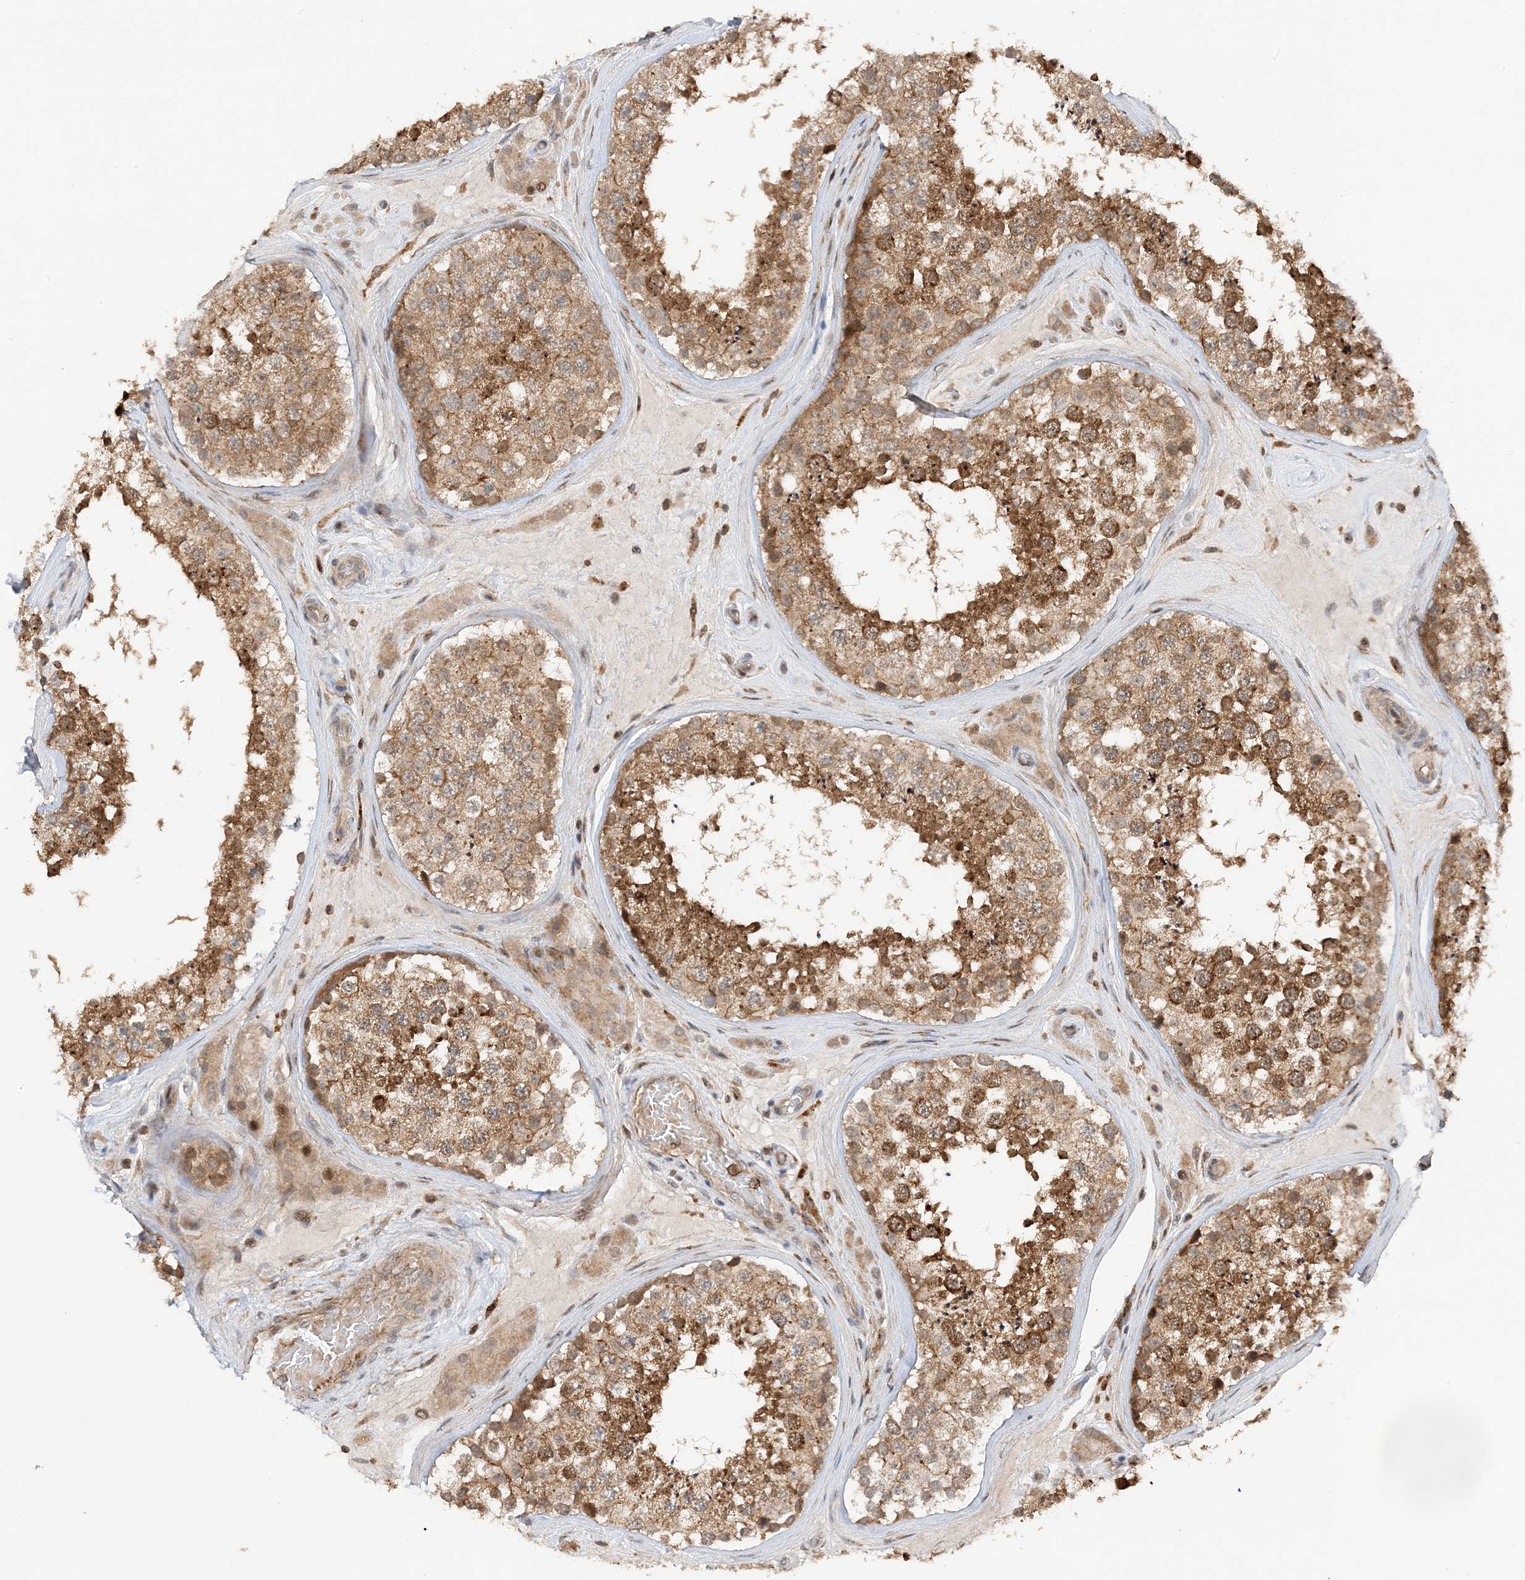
{"staining": {"intensity": "strong", "quantity": ">75%", "location": "cytoplasmic/membranous"}, "tissue": "testis", "cell_type": "Cells in seminiferous ducts", "image_type": "normal", "snomed": [{"axis": "morphology", "description": "Normal tissue, NOS"}, {"axis": "topography", "description": "Testis"}], "caption": "Immunohistochemistry of unremarkable testis demonstrates high levels of strong cytoplasmic/membranous positivity in approximately >75% of cells in seminiferous ducts.", "gene": "TATDN3", "patient": {"sex": "male", "age": 46}}